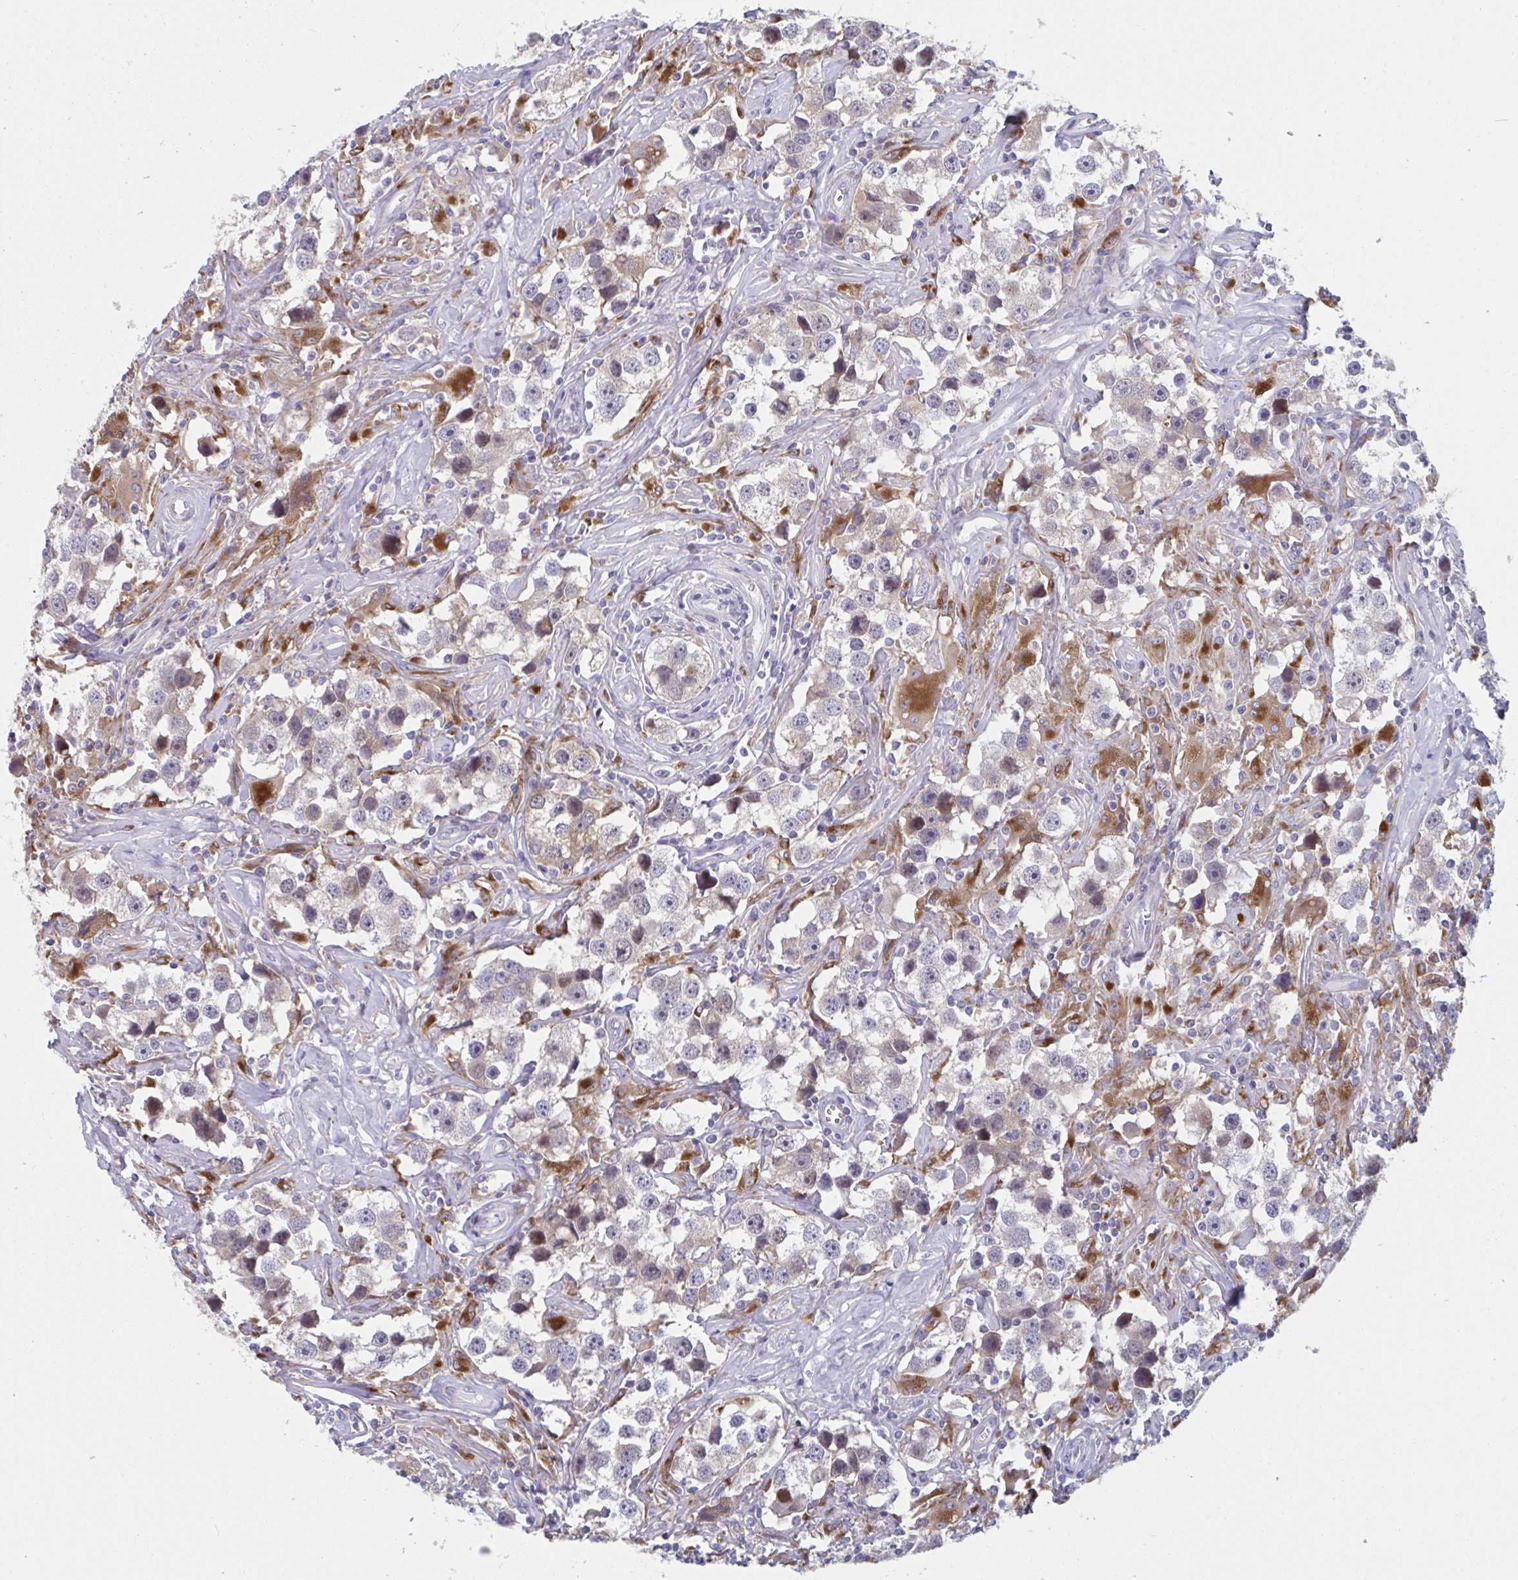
{"staining": {"intensity": "moderate", "quantity": "<25%", "location": "cytoplasmic/membranous"}, "tissue": "testis cancer", "cell_type": "Tumor cells", "image_type": "cancer", "snomed": [{"axis": "morphology", "description": "Seminoma, NOS"}, {"axis": "topography", "description": "Testis"}], "caption": "High-magnification brightfield microscopy of seminoma (testis) stained with DAB (brown) and counterstained with hematoxylin (blue). tumor cells exhibit moderate cytoplasmic/membranous expression is appreciated in approximately<25% of cells.", "gene": "NIPSNAP1", "patient": {"sex": "male", "age": 49}}